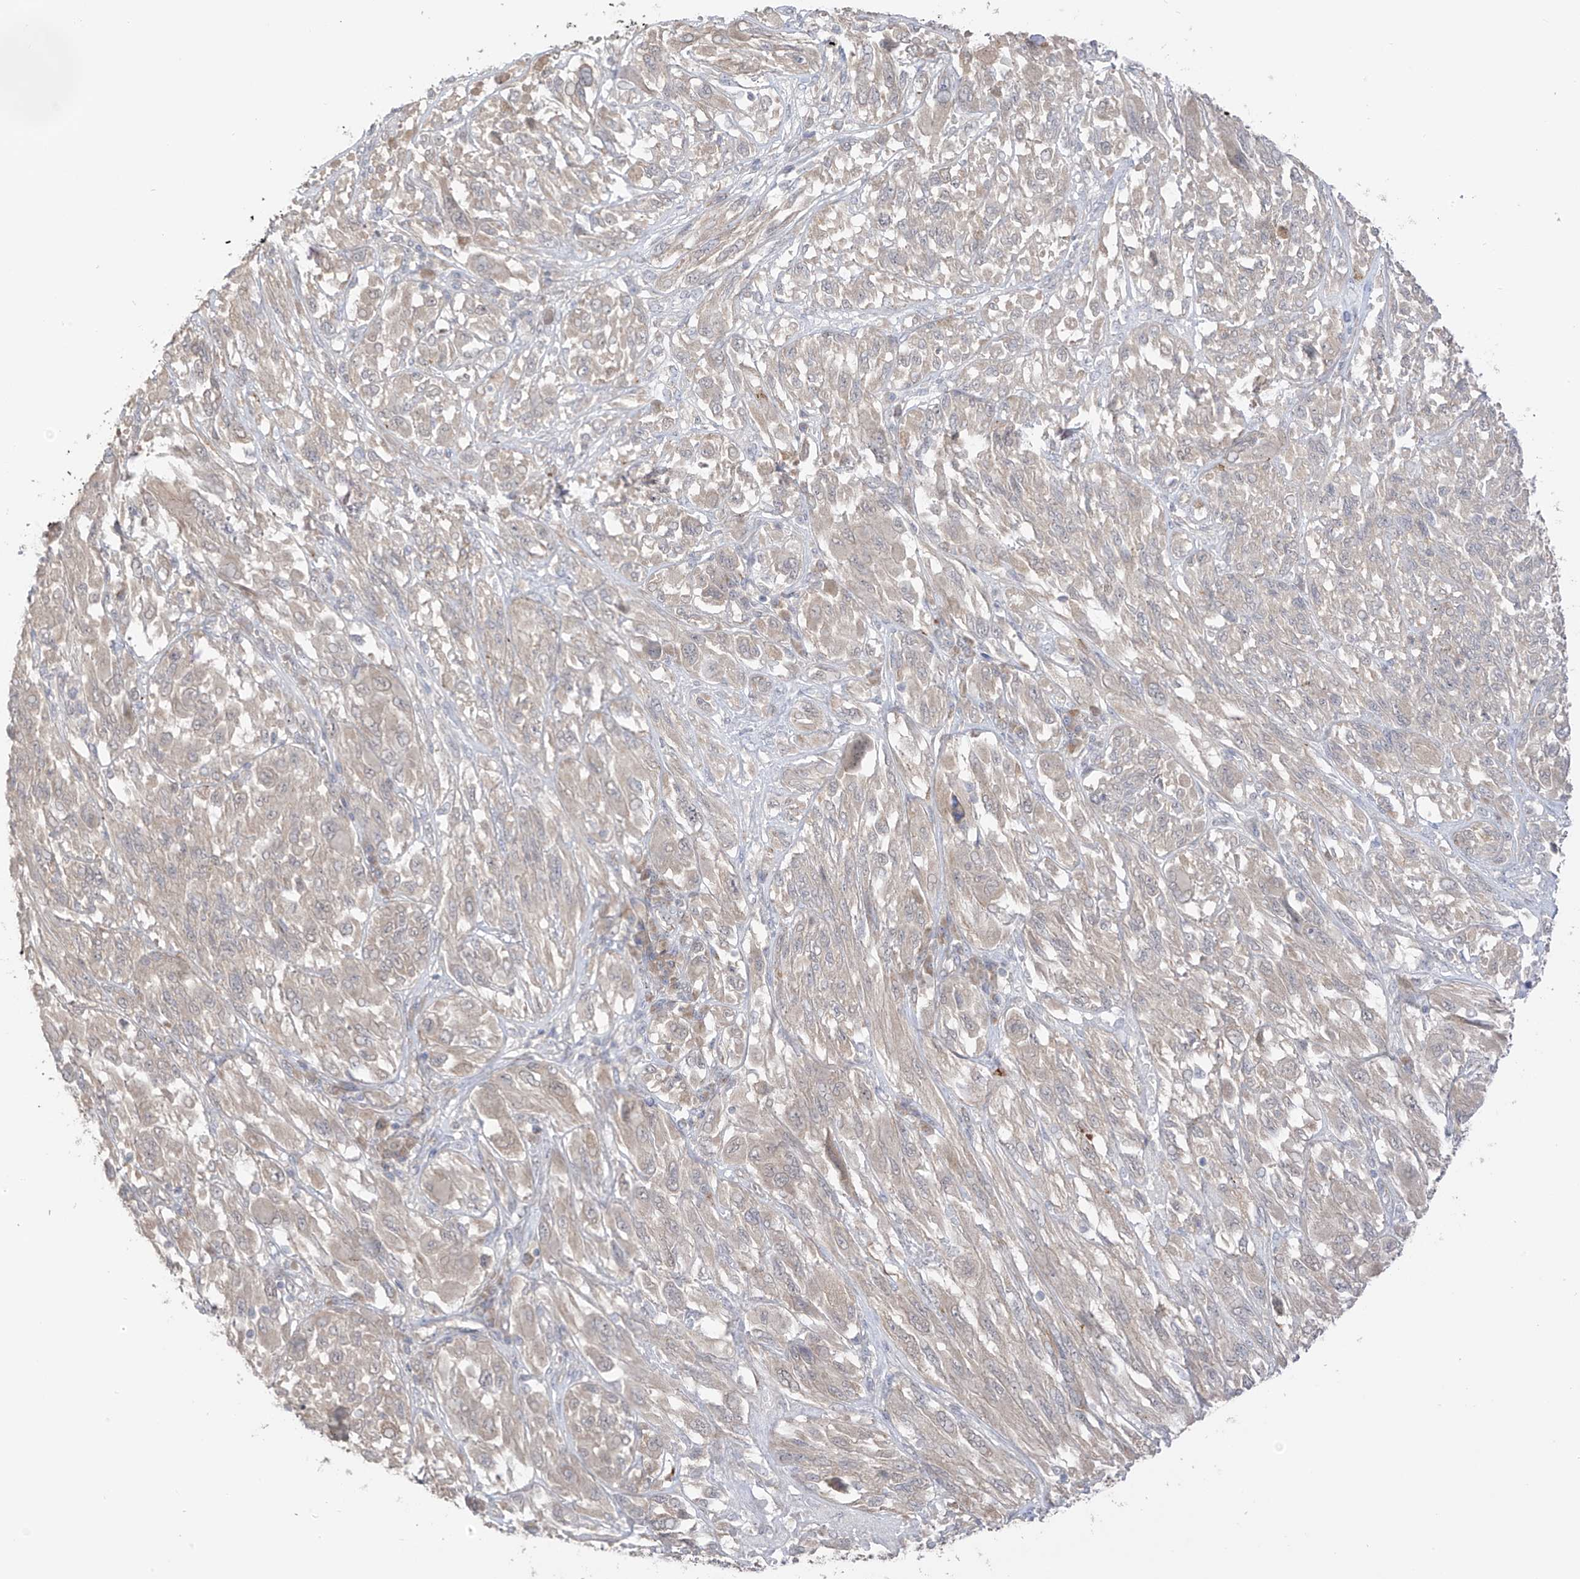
{"staining": {"intensity": "negative", "quantity": "none", "location": "none"}, "tissue": "melanoma", "cell_type": "Tumor cells", "image_type": "cancer", "snomed": [{"axis": "morphology", "description": "Malignant melanoma, NOS"}, {"axis": "topography", "description": "Skin"}], "caption": "Melanoma was stained to show a protein in brown. There is no significant expression in tumor cells.", "gene": "NALCN", "patient": {"sex": "female", "age": 91}}